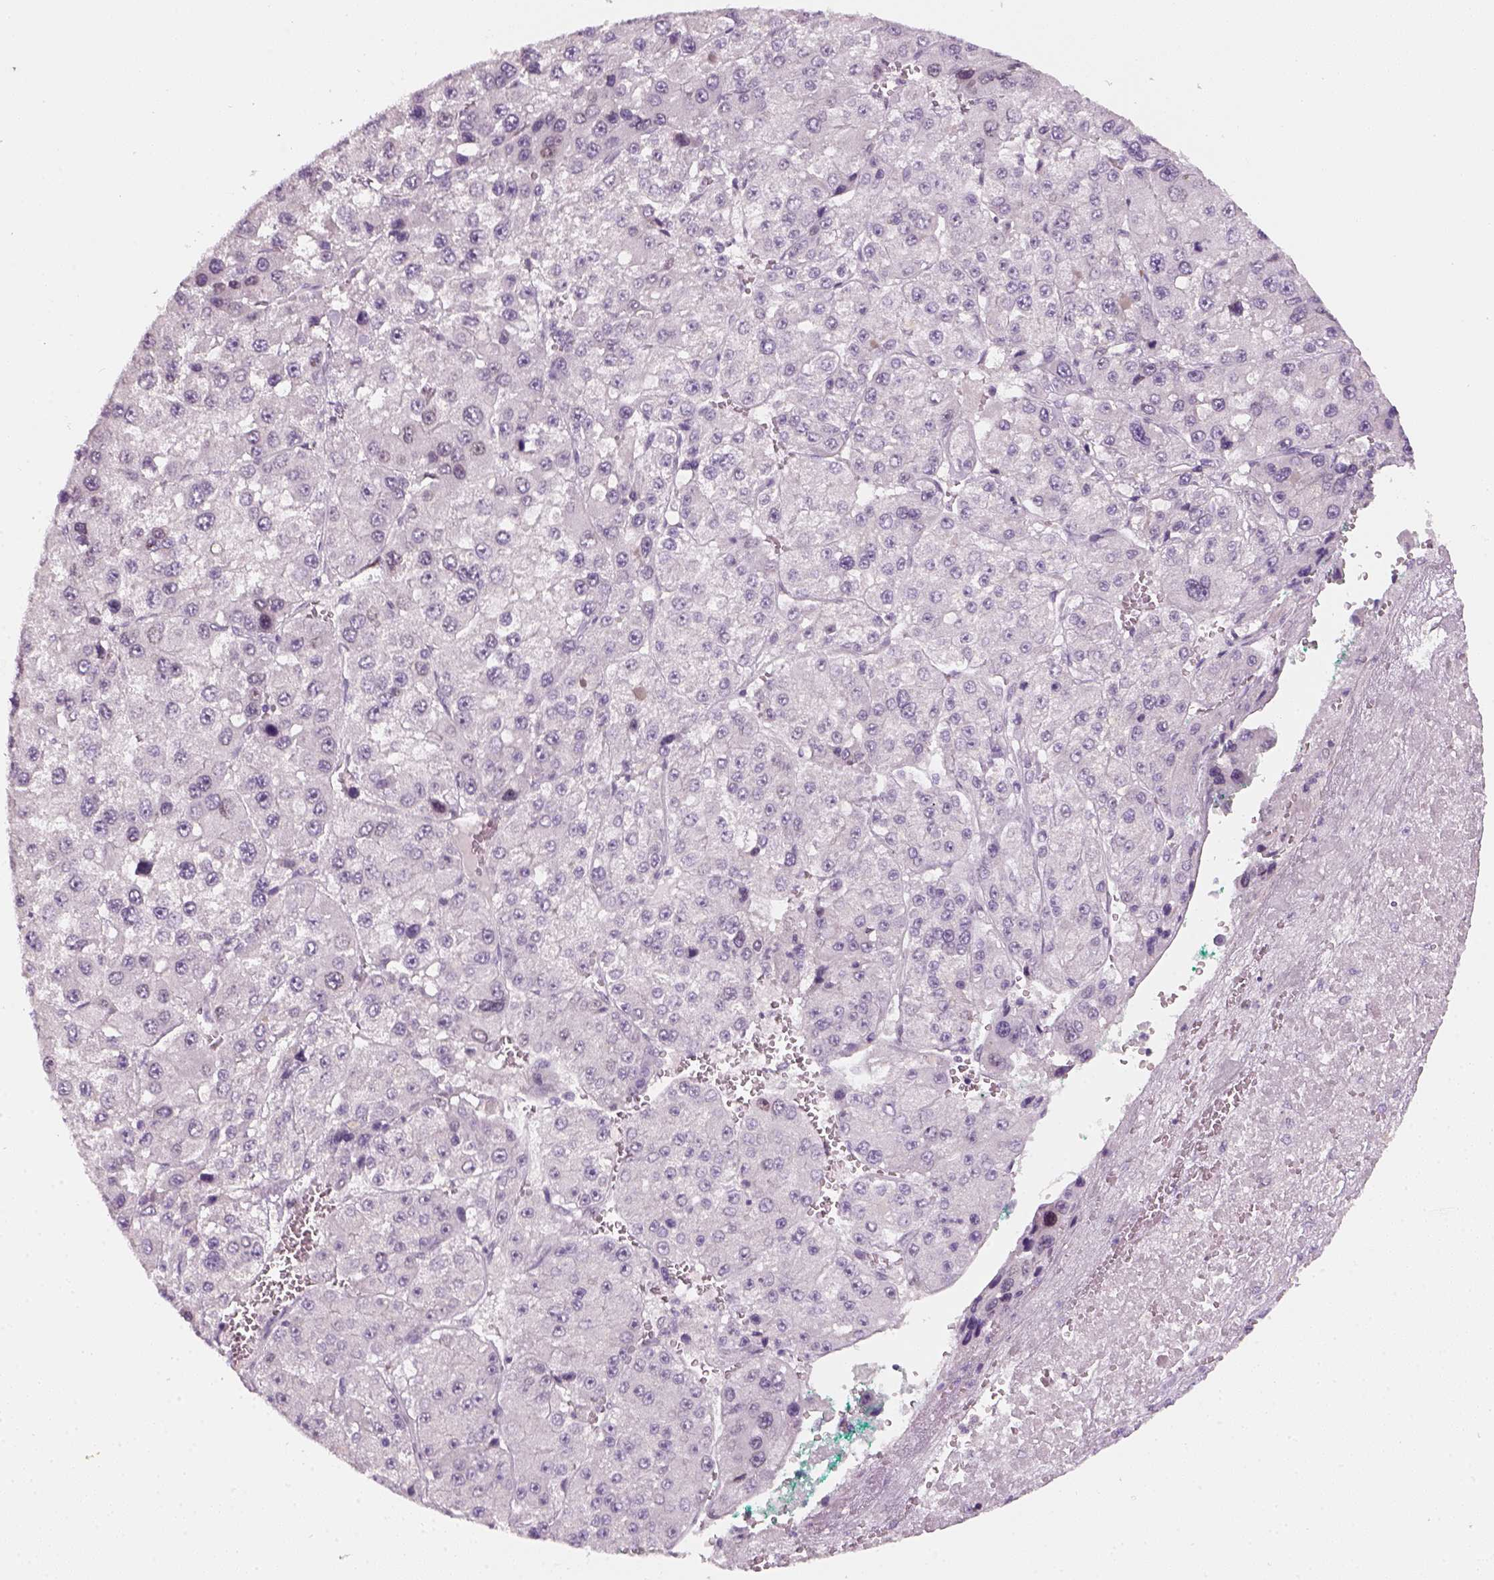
{"staining": {"intensity": "negative", "quantity": "none", "location": "none"}, "tissue": "liver cancer", "cell_type": "Tumor cells", "image_type": "cancer", "snomed": [{"axis": "morphology", "description": "Carcinoma, Hepatocellular, NOS"}, {"axis": "topography", "description": "Liver"}], "caption": "High magnification brightfield microscopy of liver cancer stained with DAB (3,3'-diaminobenzidine) (brown) and counterstained with hematoxylin (blue): tumor cells show no significant staining.", "gene": "TP53", "patient": {"sex": "female", "age": 73}}